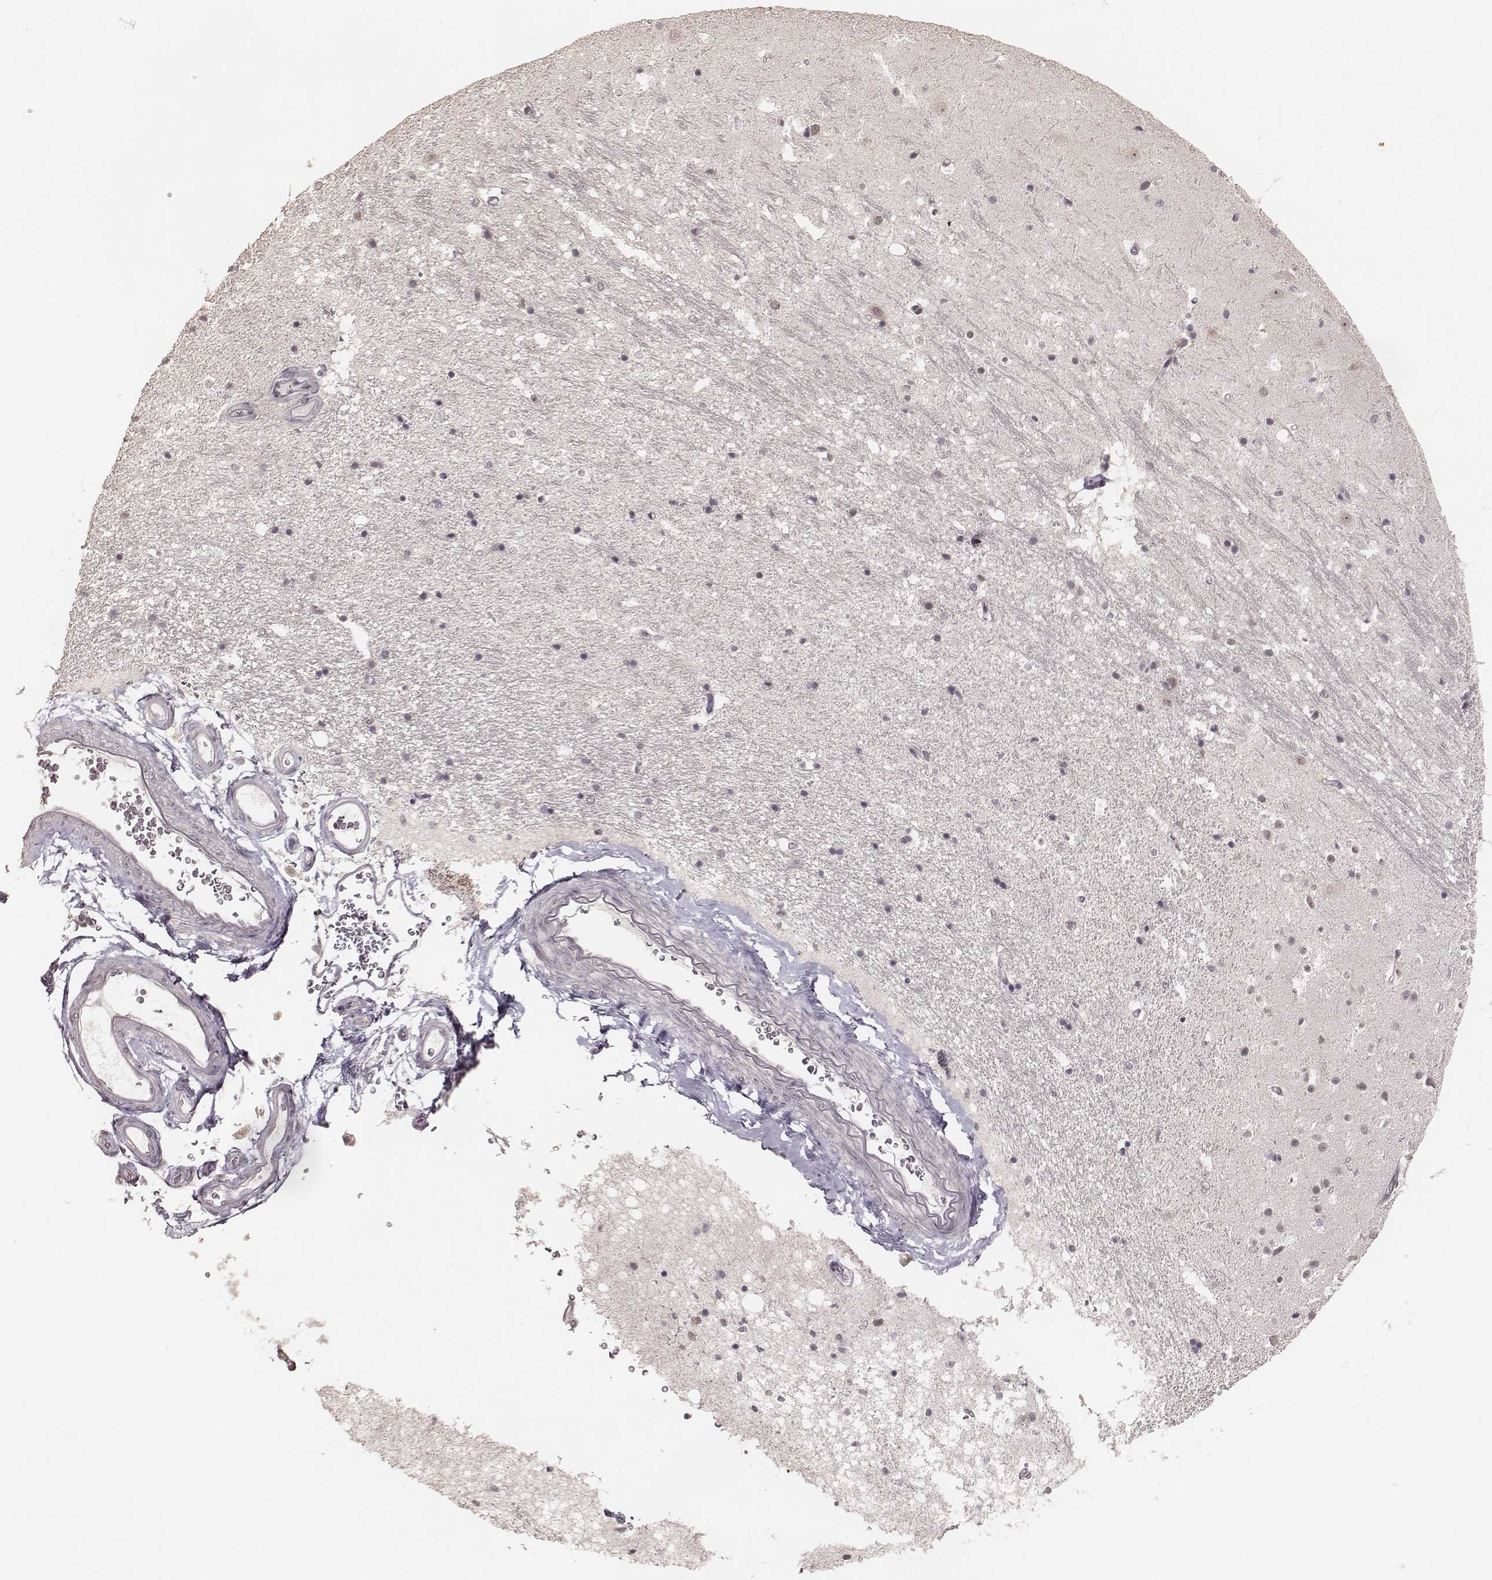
{"staining": {"intensity": "negative", "quantity": "none", "location": "none"}, "tissue": "hippocampus", "cell_type": "Glial cells", "image_type": "normal", "snomed": [{"axis": "morphology", "description": "Normal tissue, NOS"}, {"axis": "topography", "description": "Hippocampus"}], "caption": "Hippocampus was stained to show a protein in brown. There is no significant expression in glial cells. (Immunohistochemistry, brightfield microscopy, high magnification).", "gene": "LY6K", "patient": {"sex": "male", "age": 44}}